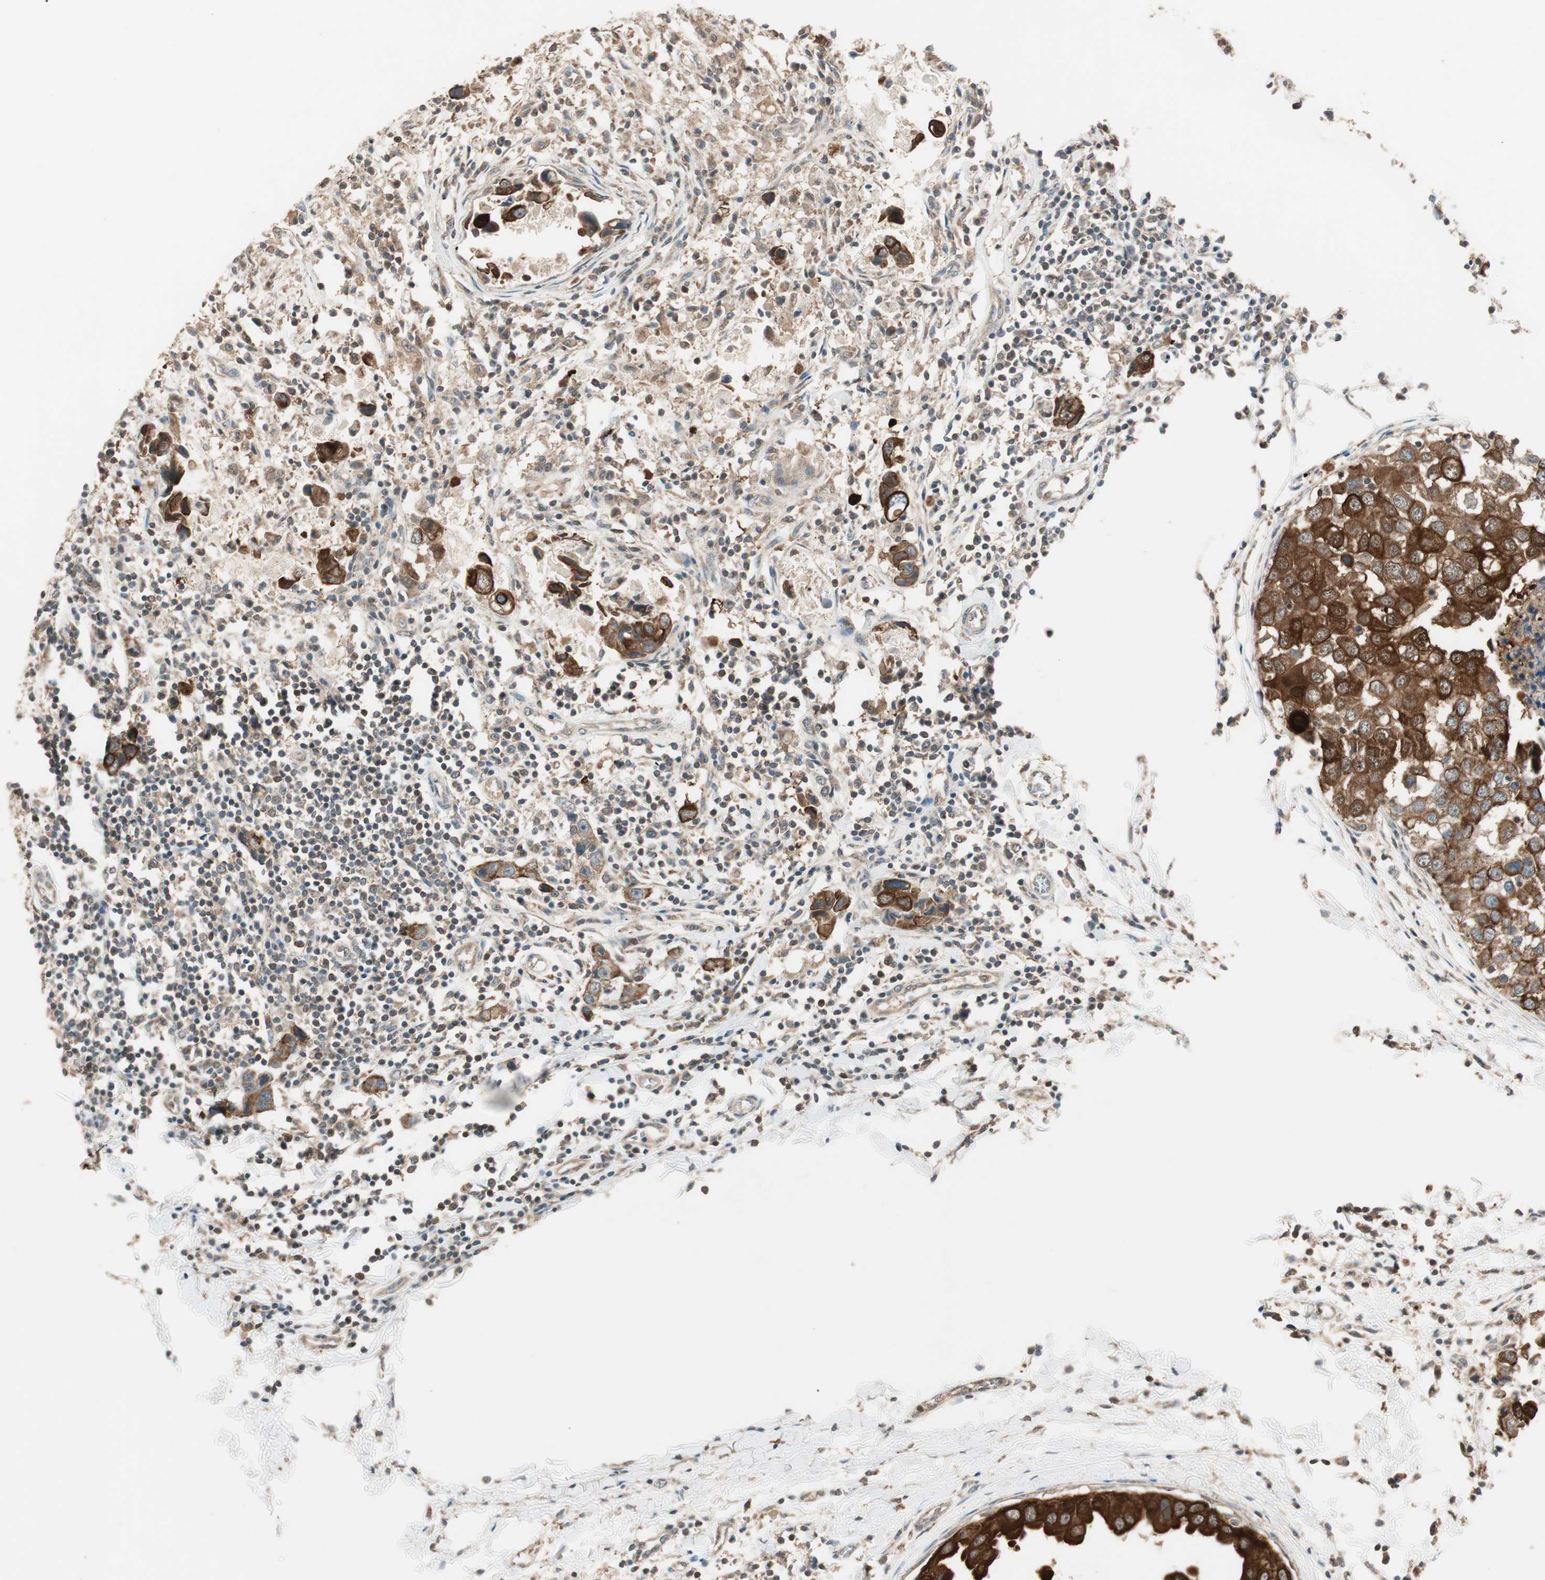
{"staining": {"intensity": "strong", "quantity": ">75%", "location": "cytoplasmic/membranous"}, "tissue": "breast cancer", "cell_type": "Tumor cells", "image_type": "cancer", "snomed": [{"axis": "morphology", "description": "Duct carcinoma"}, {"axis": "topography", "description": "Breast"}], "caption": "This is an image of immunohistochemistry staining of breast cancer, which shows strong expression in the cytoplasmic/membranous of tumor cells.", "gene": "TRIM21", "patient": {"sex": "female", "age": 27}}